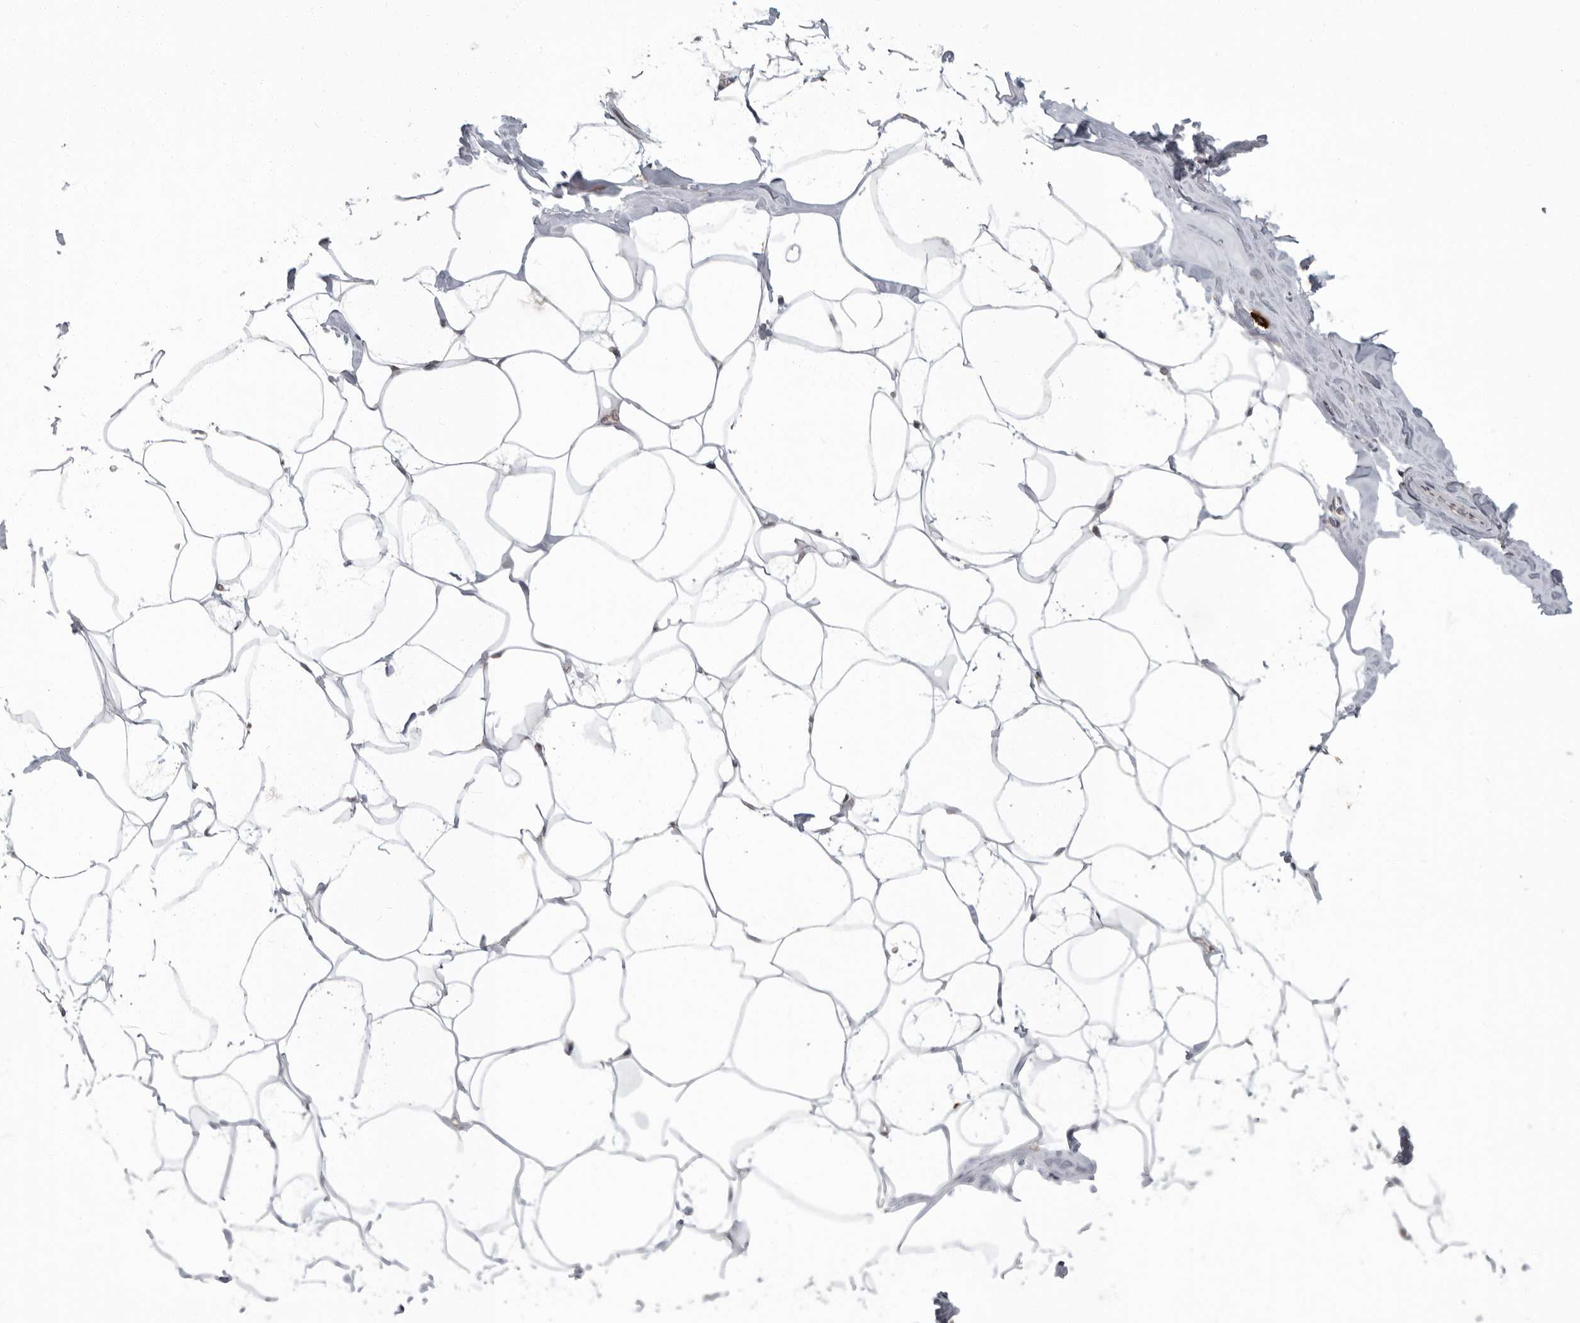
{"staining": {"intensity": "negative", "quantity": "none", "location": "none"}, "tissue": "adipose tissue", "cell_type": "Adipocytes", "image_type": "normal", "snomed": [{"axis": "morphology", "description": "Normal tissue, NOS"}, {"axis": "morphology", "description": "Fibrosis, NOS"}, {"axis": "topography", "description": "Breast"}, {"axis": "topography", "description": "Adipose tissue"}], "caption": "High magnification brightfield microscopy of unremarkable adipose tissue stained with DAB (3,3'-diaminobenzidine) (brown) and counterstained with hematoxylin (blue): adipocytes show no significant staining. Nuclei are stained in blue.", "gene": "PDCD11", "patient": {"sex": "female", "age": 39}}